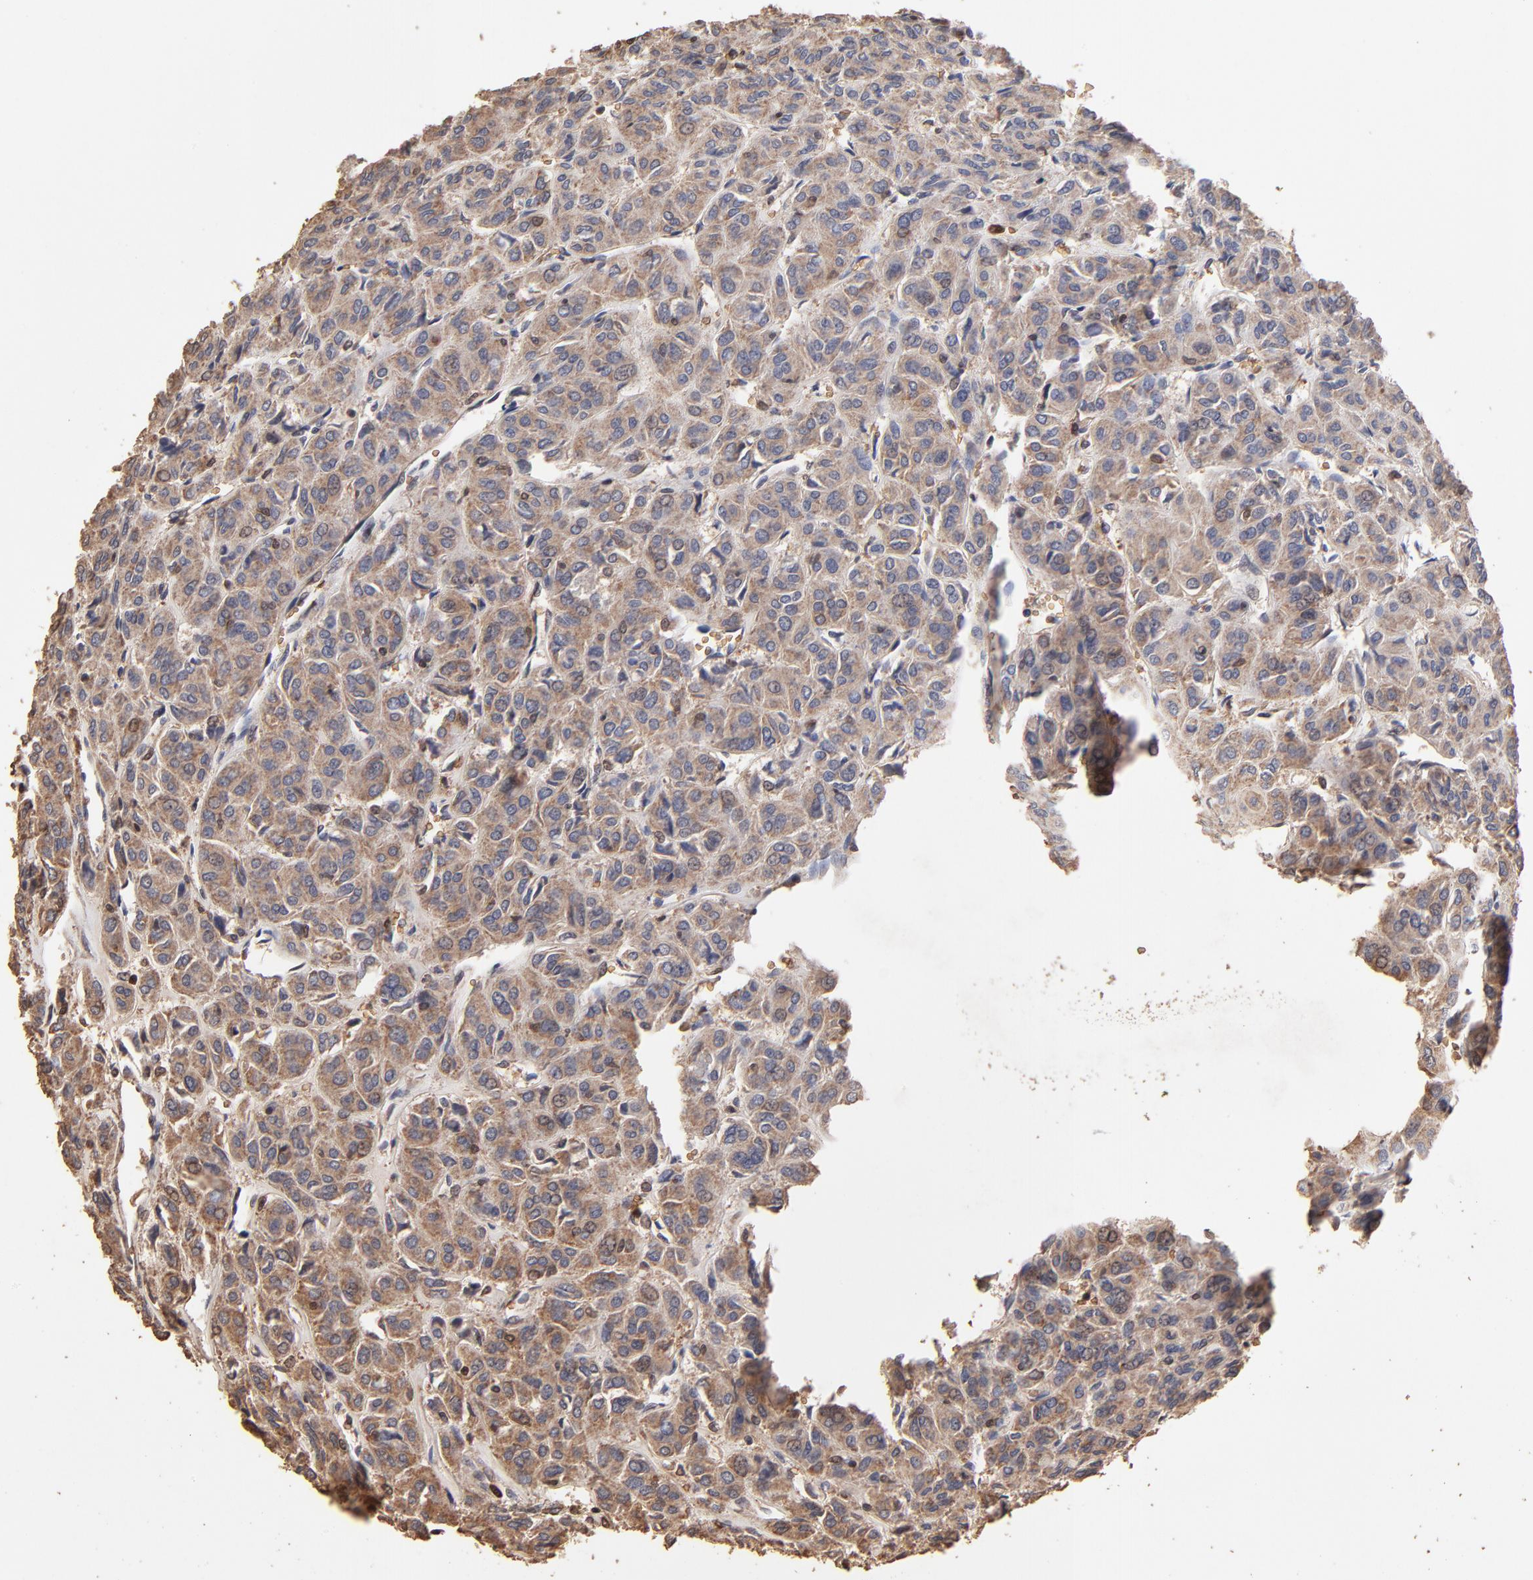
{"staining": {"intensity": "weak", "quantity": ">75%", "location": "cytoplasmic/membranous"}, "tissue": "thyroid cancer", "cell_type": "Tumor cells", "image_type": "cancer", "snomed": [{"axis": "morphology", "description": "Follicular adenoma carcinoma, NOS"}, {"axis": "topography", "description": "Thyroid gland"}], "caption": "High-magnification brightfield microscopy of thyroid cancer stained with DAB (brown) and counterstained with hematoxylin (blue). tumor cells exhibit weak cytoplasmic/membranous positivity is appreciated in about>75% of cells.", "gene": "CASP1", "patient": {"sex": "female", "age": 71}}